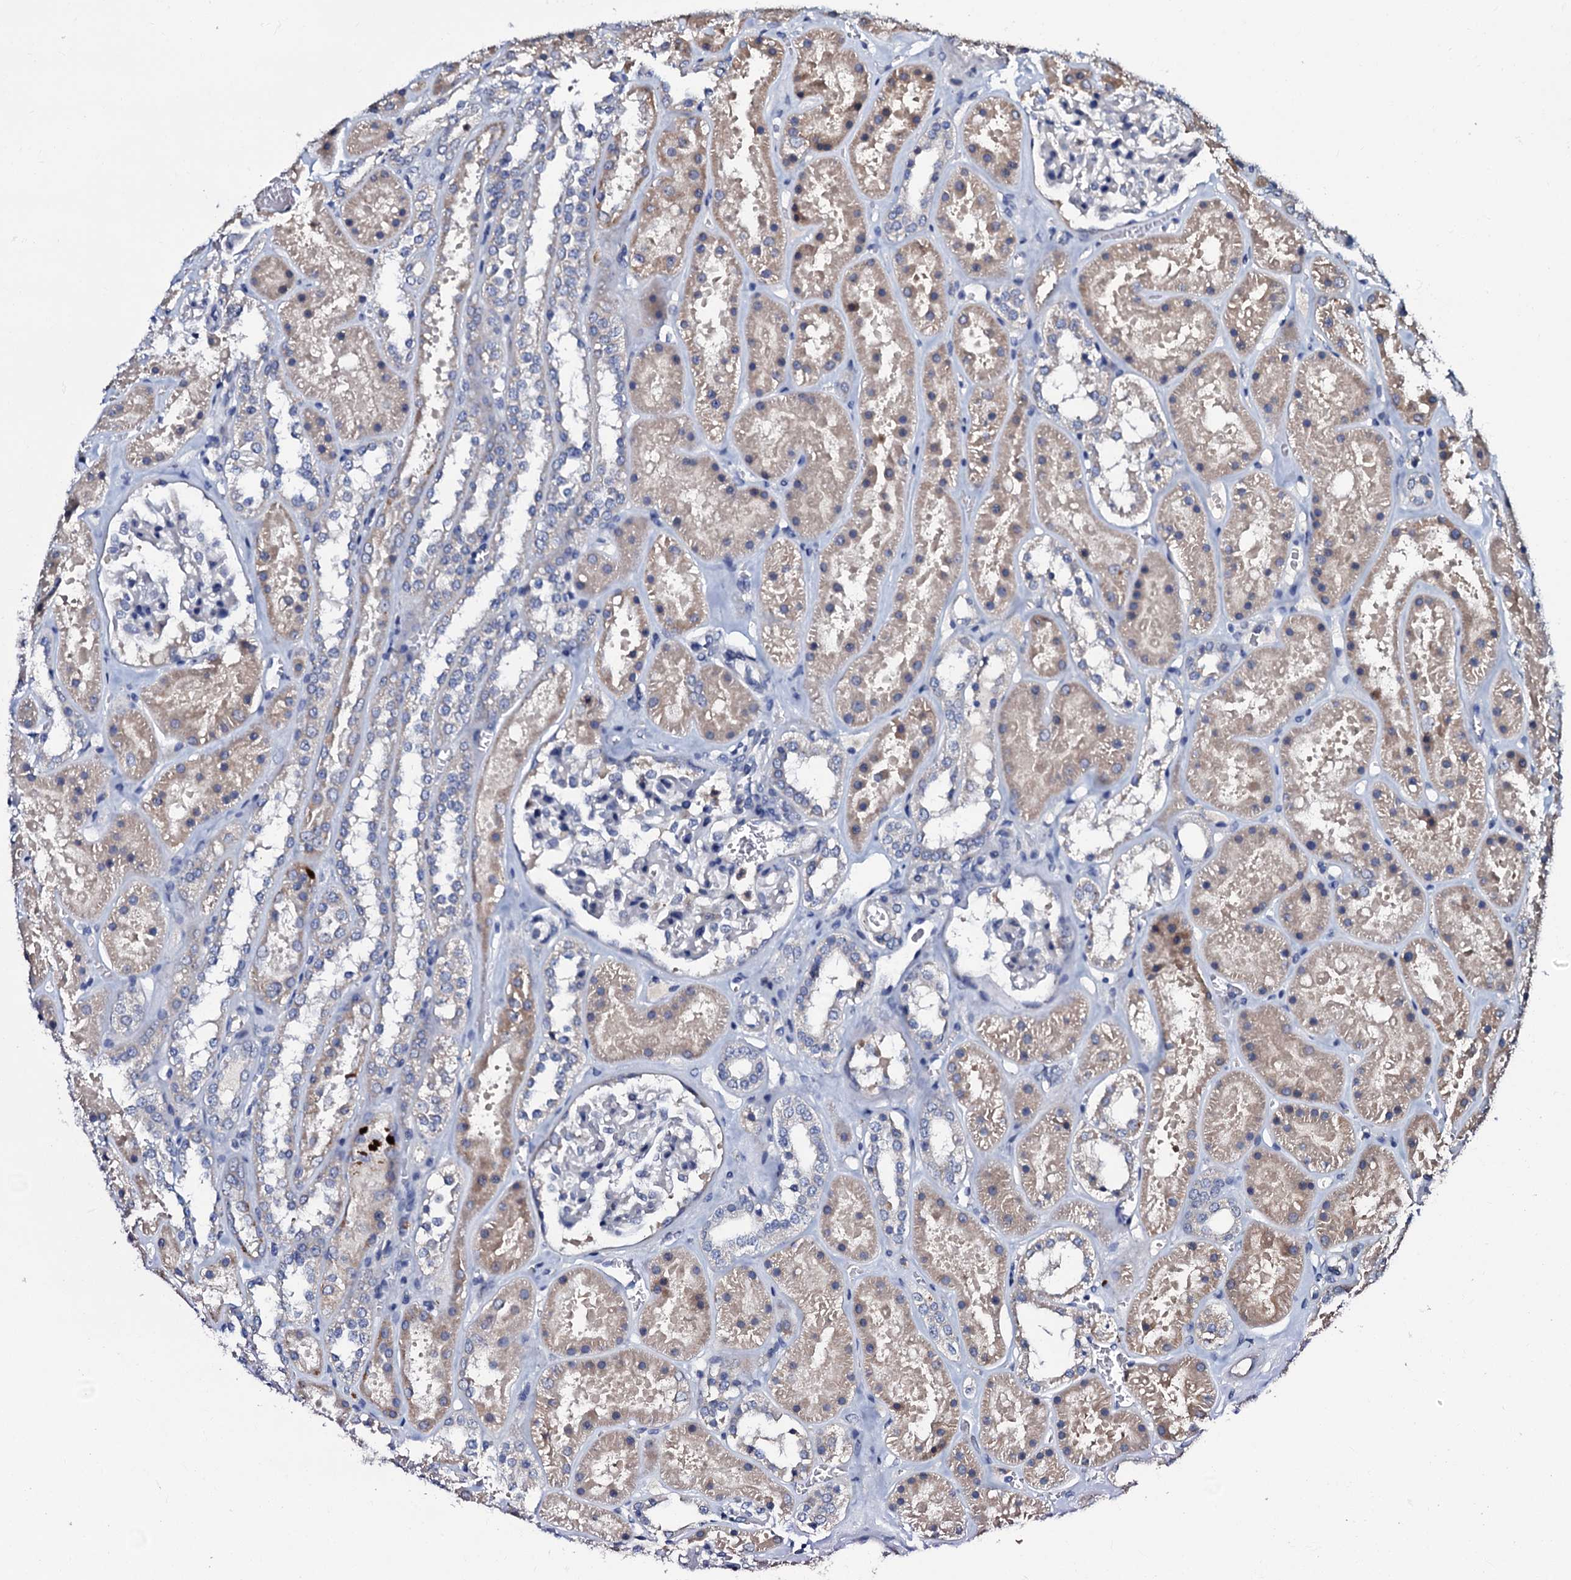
{"staining": {"intensity": "negative", "quantity": "none", "location": "none"}, "tissue": "kidney", "cell_type": "Cells in glomeruli", "image_type": "normal", "snomed": [{"axis": "morphology", "description": "Normal tissue, NOS"}, {"axis": "topography", "description": "Kidney"}], "caption": "DAB (3,3'-diaminobenzidine) immunohistochemical staining of unremarkable human kidney displays no significant expression in cells in glomeruli. (DAB immunohistochemistry (IHC), high magnification).", "gene": "CPNE2", "patient": {"sex": "female", "age": 41}}